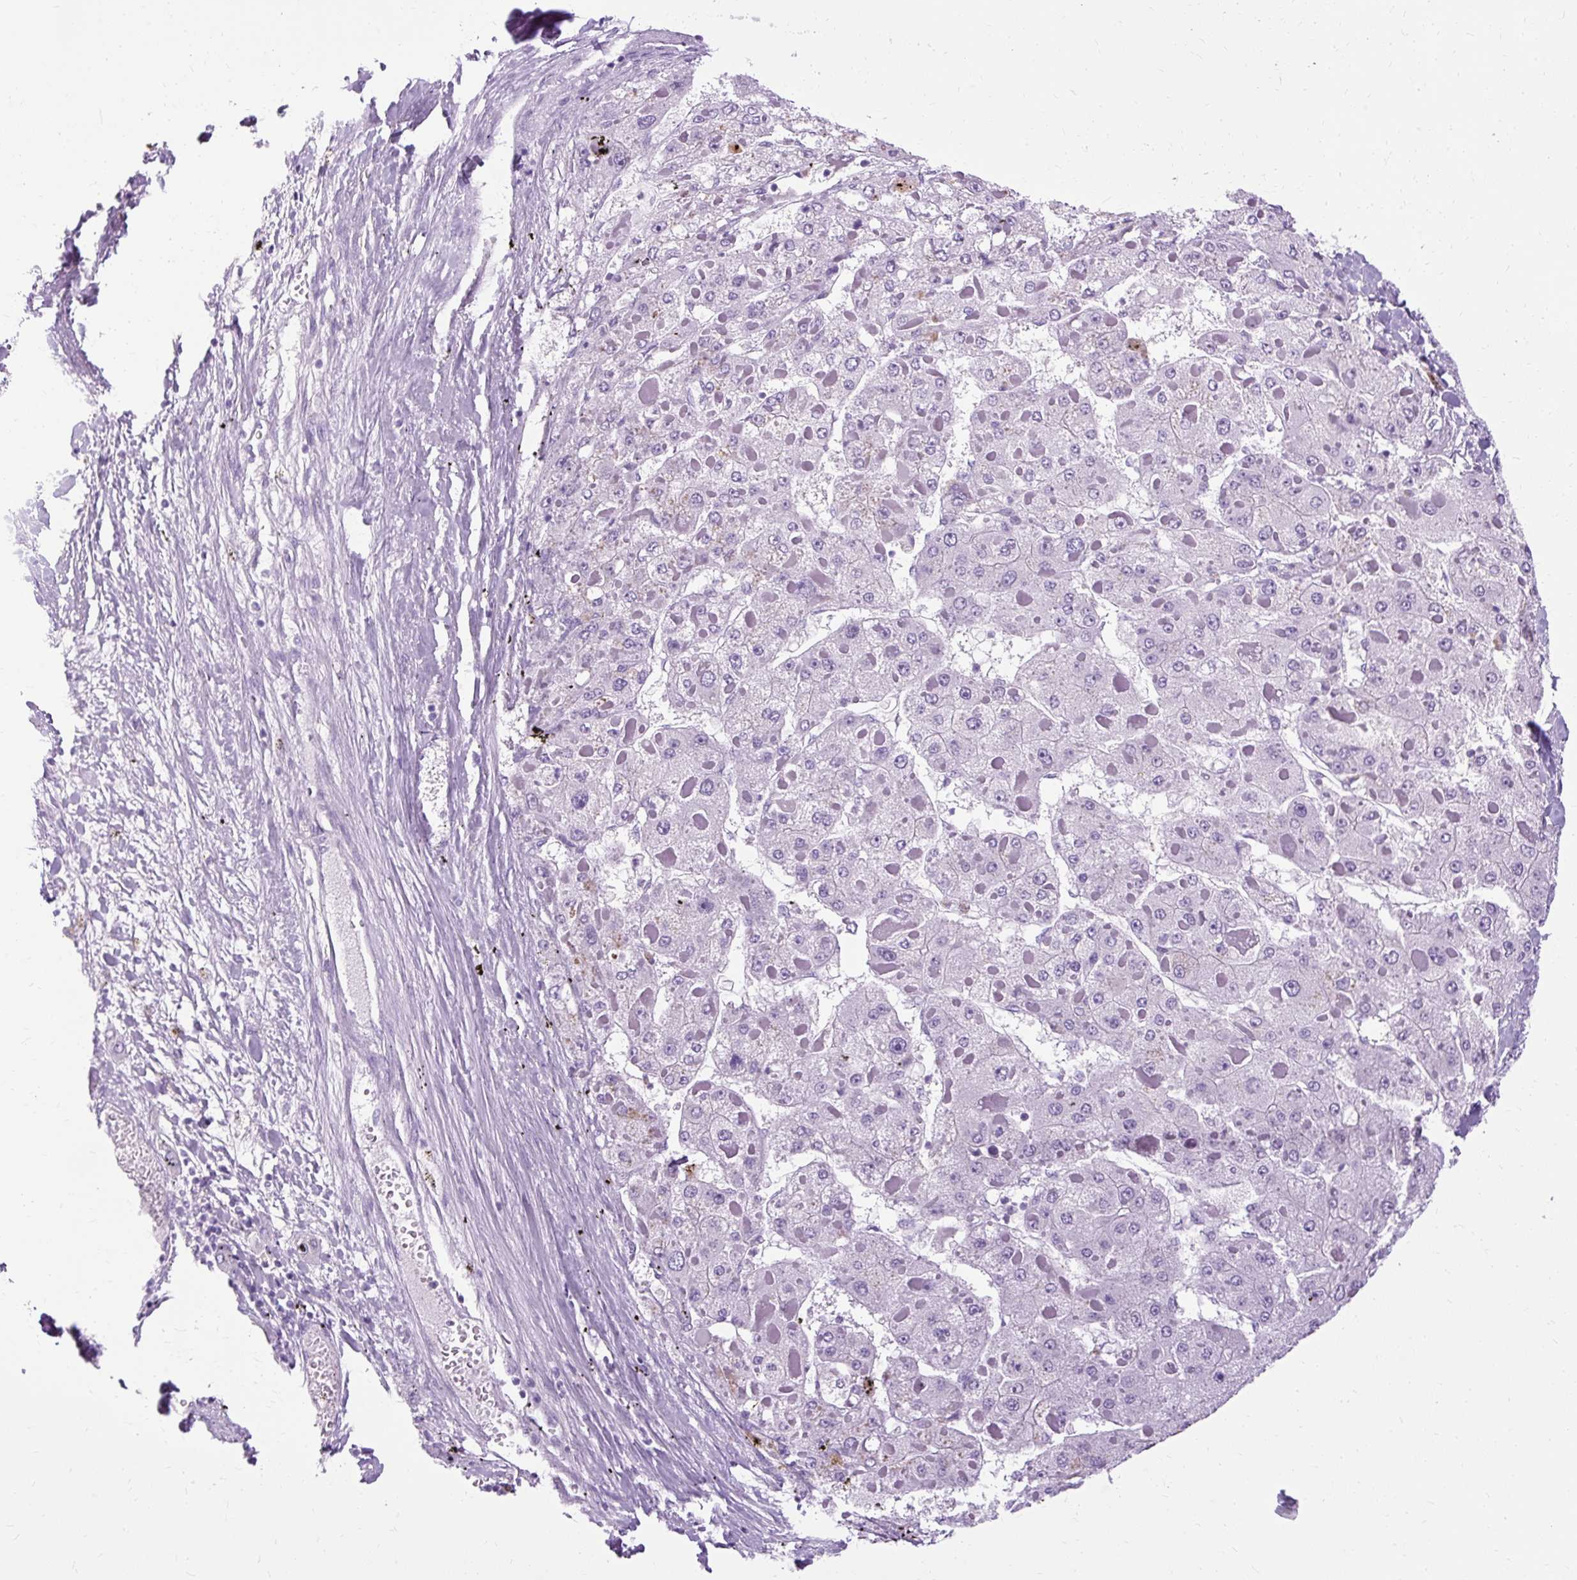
{"staining": {"intensity": "negative", "quantity": "none", "location": "none"}, "tissue": "liver cancer", "cell_type": "Tumor cells", "image_type": "cancer", "snomed": [{"axis": "morphology", "description": "Carcinoma, Hepatocellular, NOS"}, {"axis": "topography", "description": "Liver"}], "caption": "Tumor cells are negative for brown protein staining in hepatocellular carcinoma (liver).", "gene": "B3GNT4", "patient": {"sex": "female", "age": 73}}